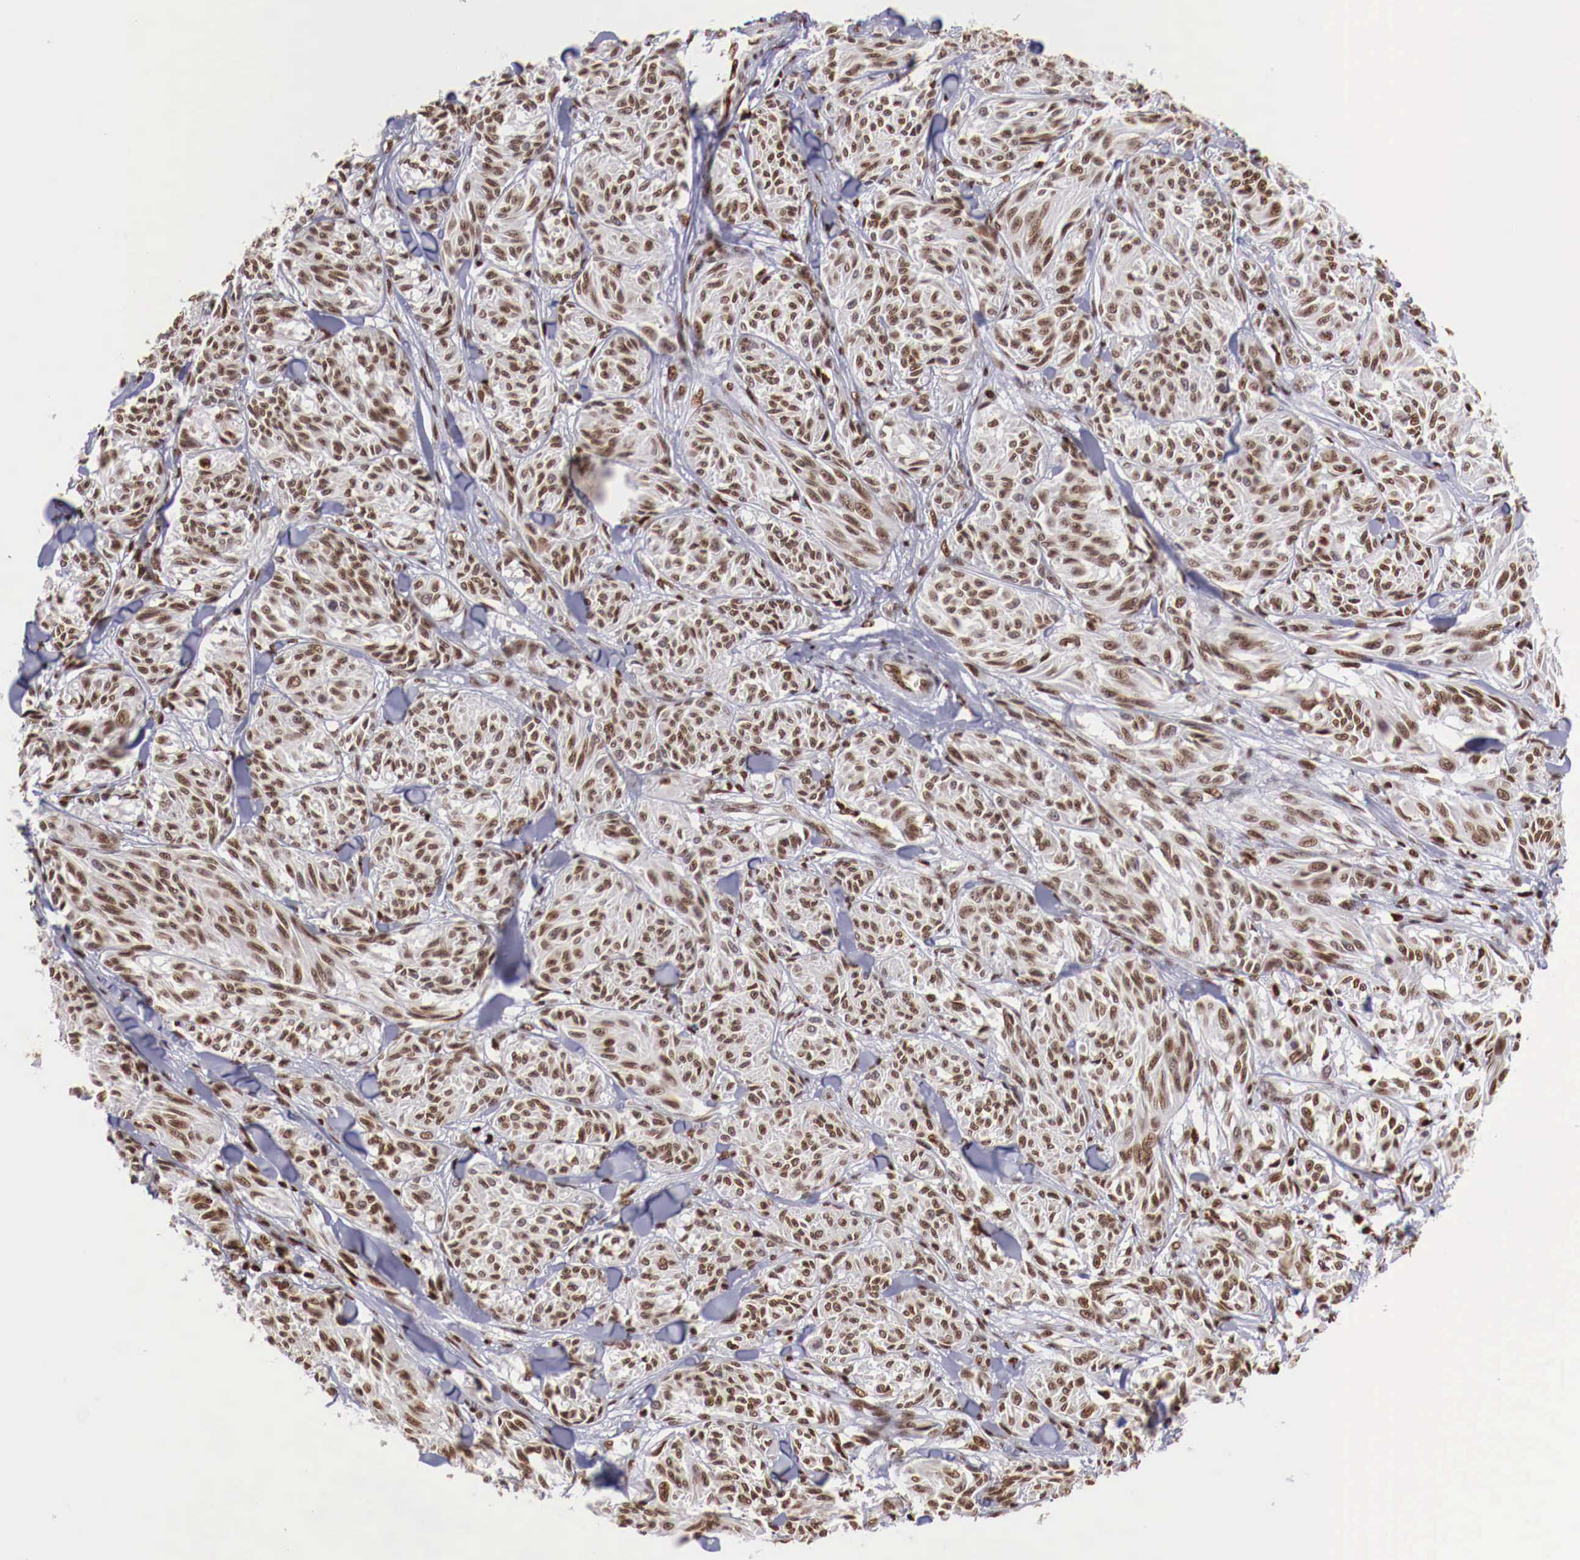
{"staining": {"intensity": "moderate", "quantity": ">75%", "location": "nuclear"}, "tissue": "melanoma", "cell_type": "Tumor cells", "image_type": "cancer", "snomed": [{"axis": "morphology", "description": "Malignant melanoma, NOS"}, {"axis": "topography", "description": "Skin"}], "caption": "Immunohistochemical staining of human malignant melanoma demonstrates moderate nuclear protein staining in approximately >75% of tumor cells. (brown staining indicates protein expression, while blue staining denotes nuclei).", "gene": "MAX", "patient": {"sex": "male", "age": 54}}